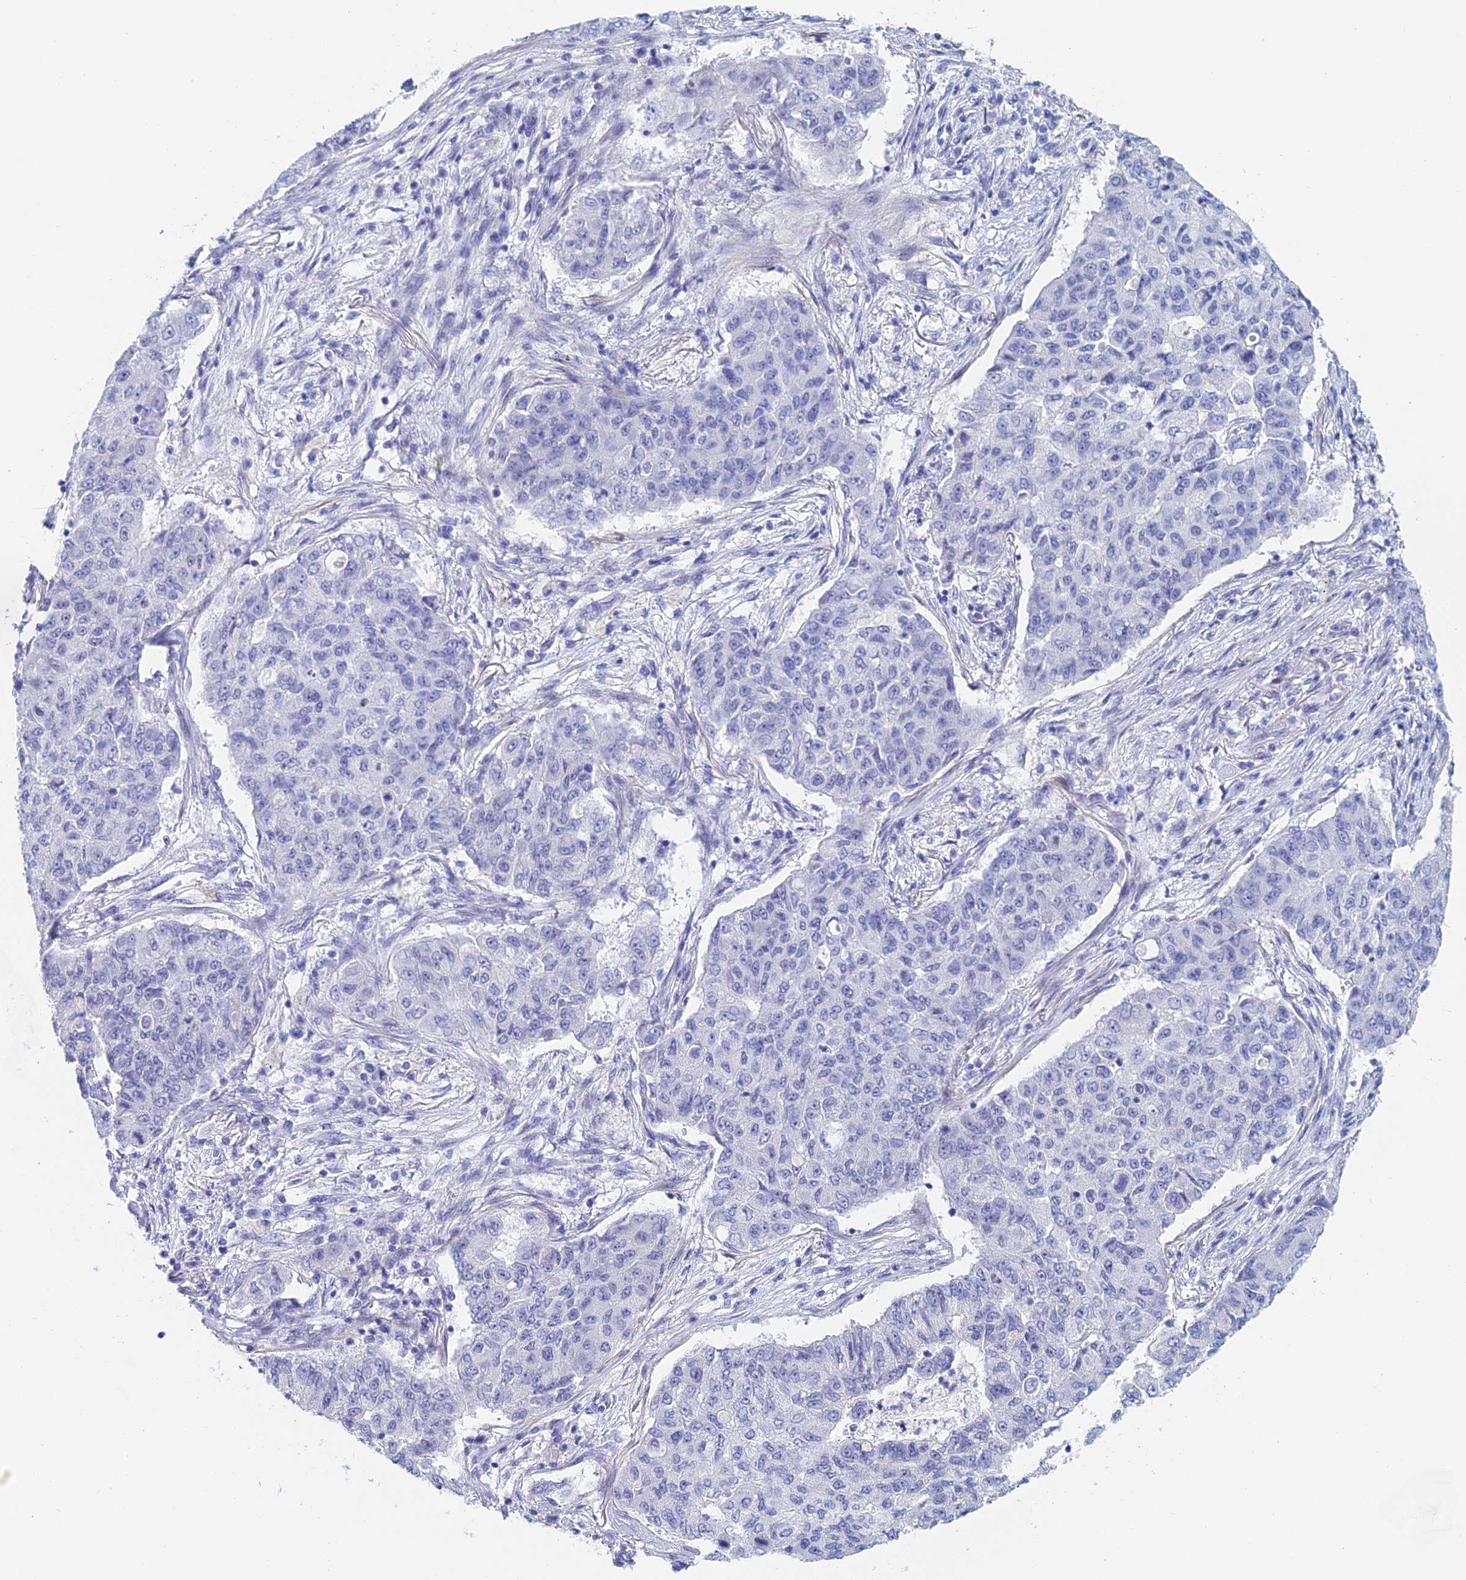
{"staining": {"intensity": "negative", "quantity": "none", "location": "none"}, "tissue": "lung cancer", "cell_type": "Tumor cells", "image_type": "cancer", "snomed": [{"axis": "morphology", "description": "Squamous cell carcinoma, NOS"}, {"axis": "topography", "description": "Lung"}], "caption": "The immunohistochemistry photomicrograph has no significant expression in tumor cells of squamous cell carcinoma (lung) tissue.", "gene": "KCNK18", "patient": {"sex": "male", "age": 74}}